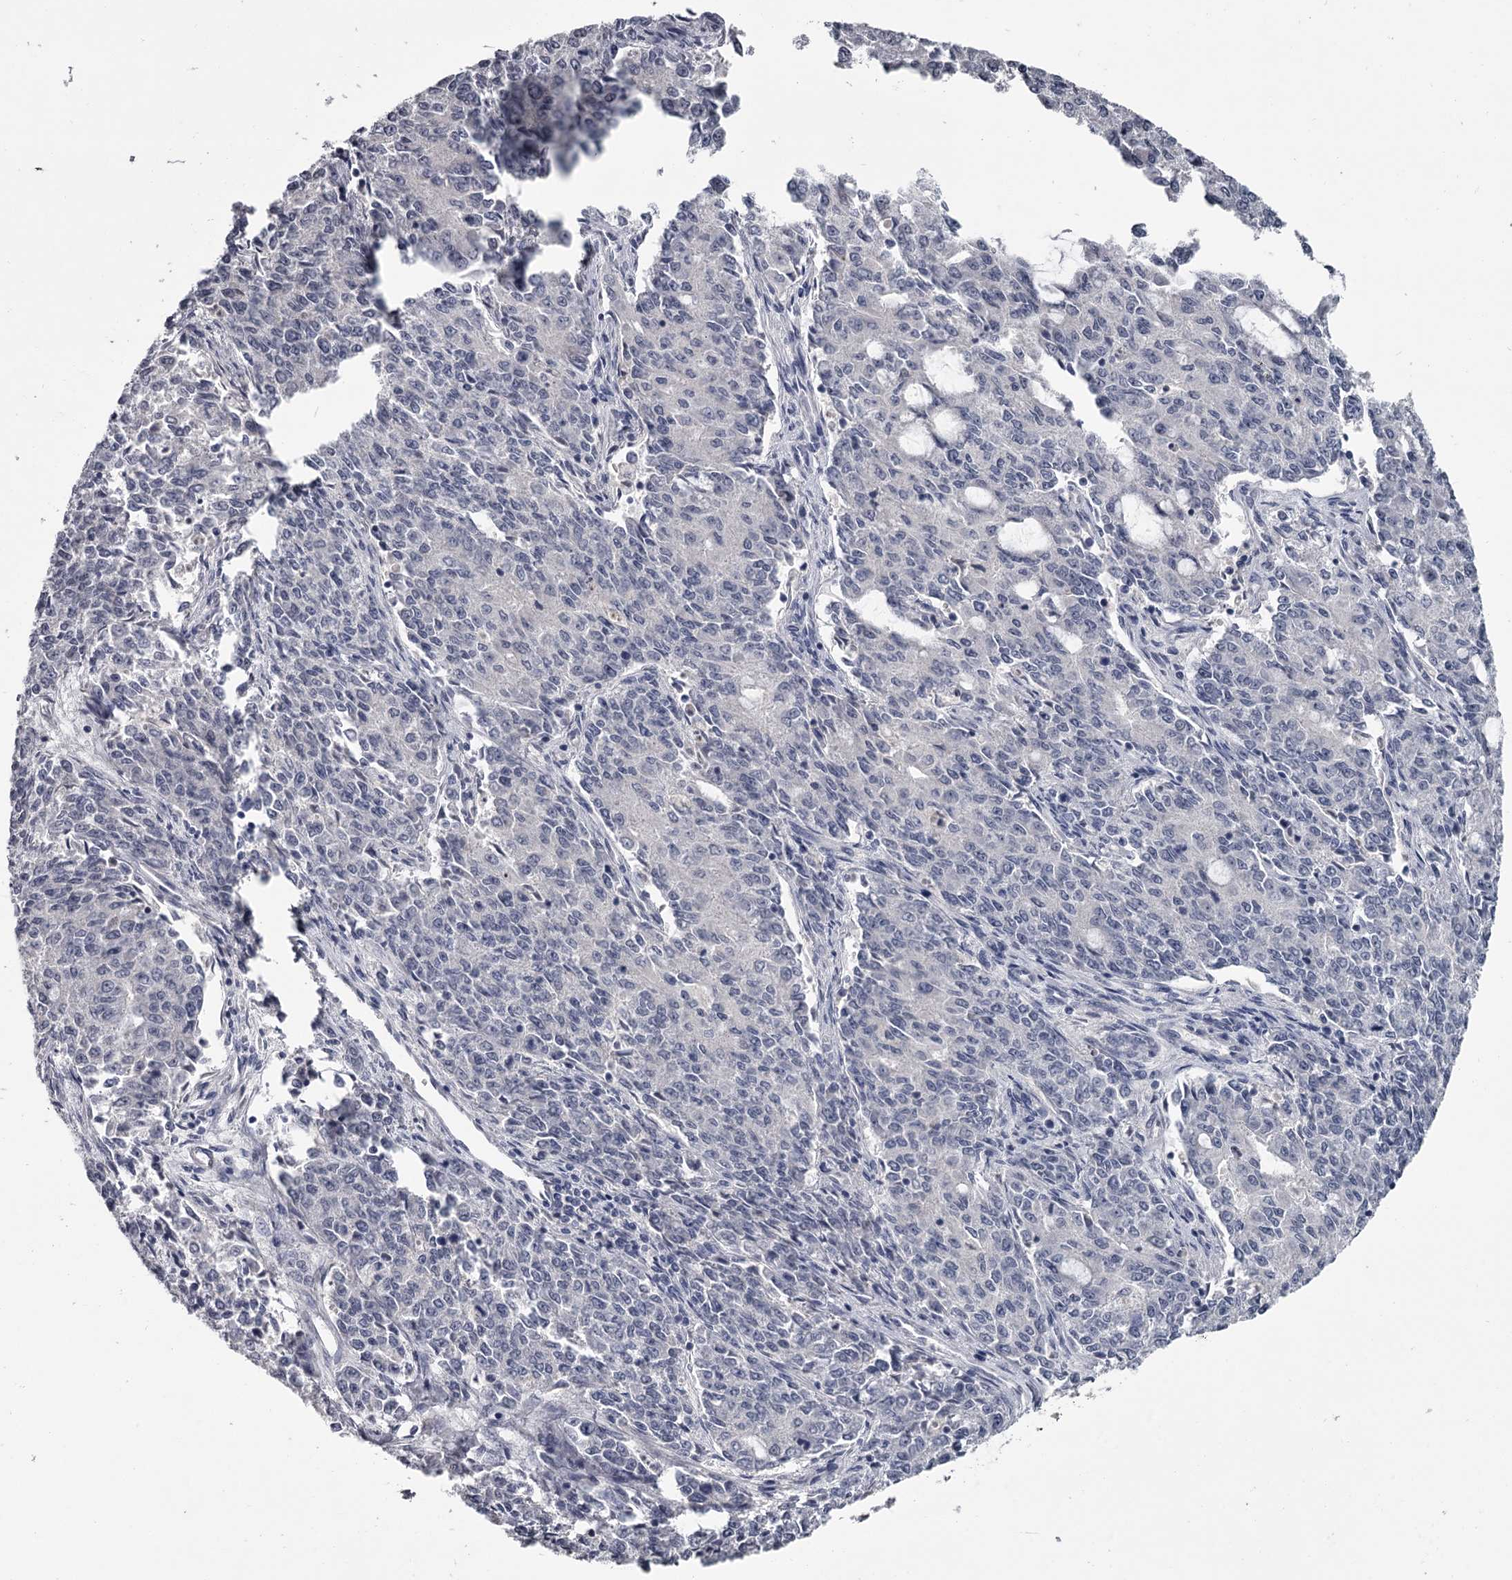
{"staining": {"intensity": "negative", "quantity": "none", "location": "none"}, "tissue": "endometrial cancer", "cell_type": "Tumor cells", "image_type": "cancer", "snomed": [{"axis": "morphology", "description": "Adenocarcinoma, NOS"}, {"axis": "topography", "description": "Endometrium"}], "caption": "This is a photomicrograph of immunohistochemistry staining of endometrial cancer (adenocarcinoma), which shows no expression in tumor cells.", "gene": "DAO", "patient": {"sex": "female", "age": 50}}